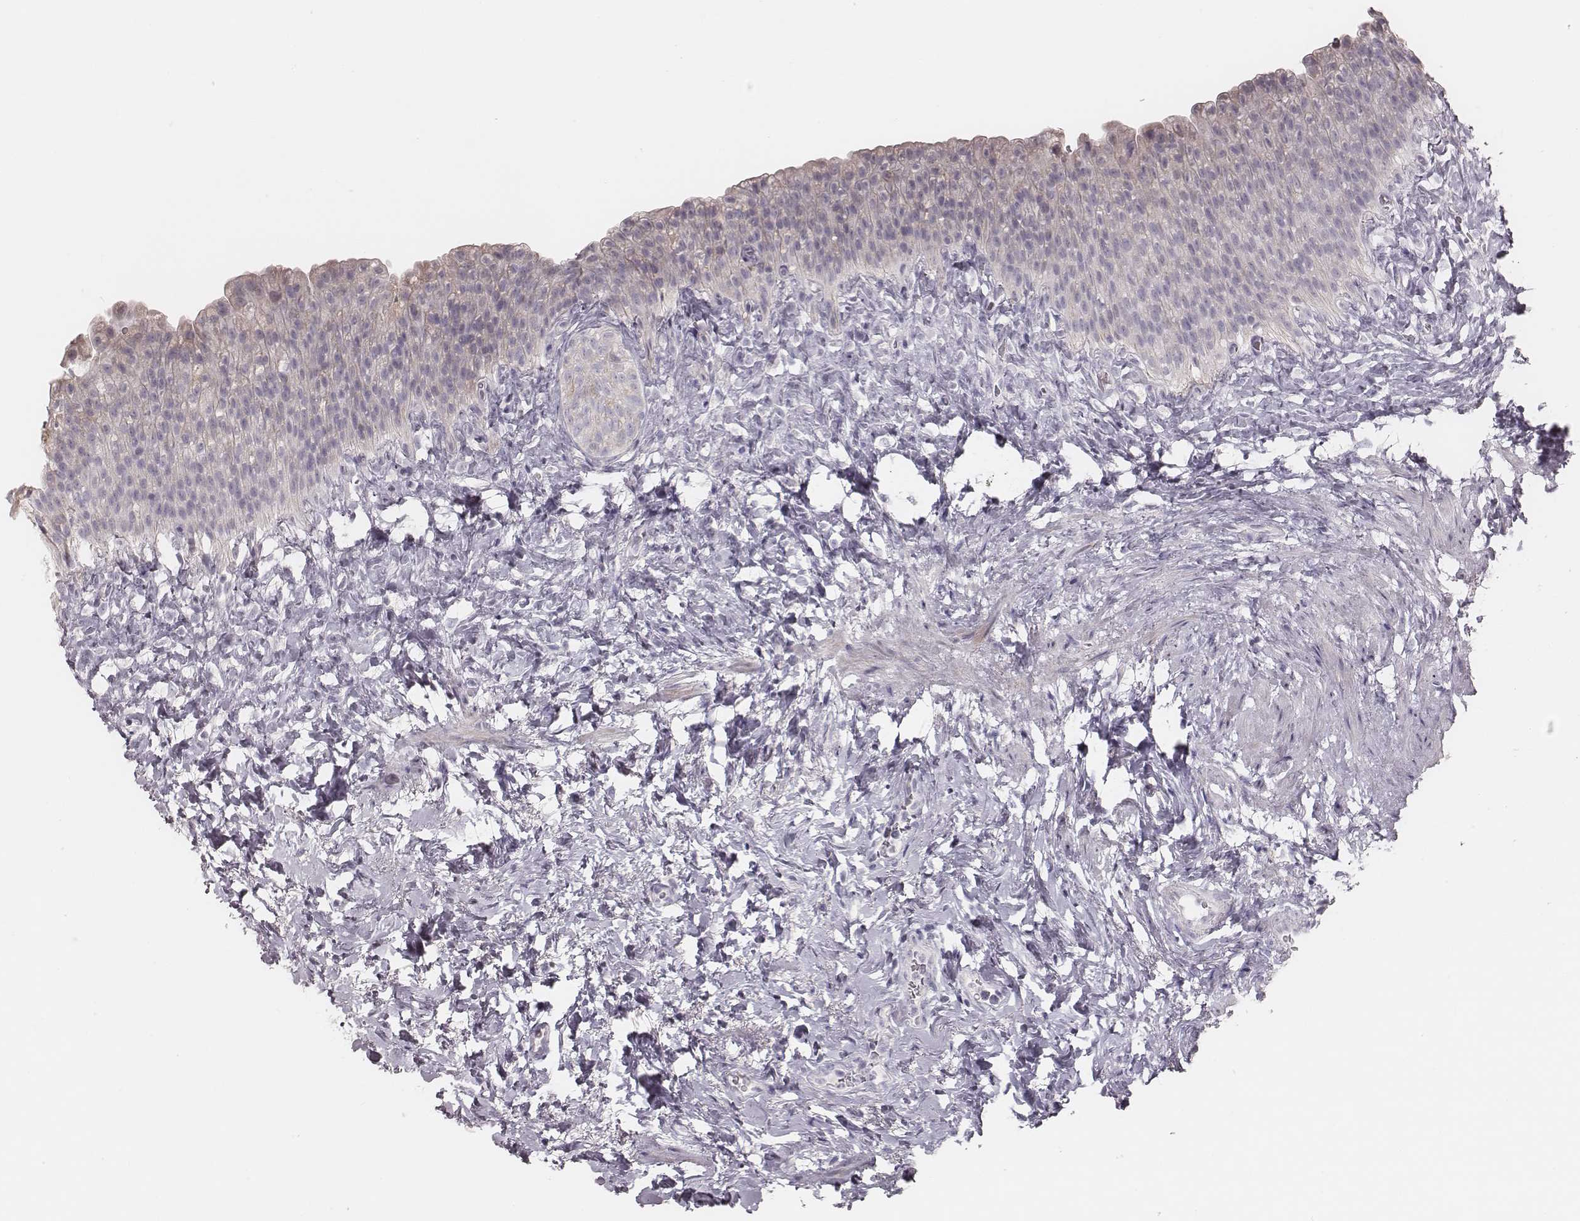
{"staining": {"intensity": "negative", "quantity": "none", "location": "none"}, "tissue": "urinary bladder", "cell_type": "Urothelial cells", "image_type": "normal", "snomed": [{"axis": "morphology", "description": "Normal tissue, NOS"}, {"axis": "topography", "description": "Urinary bladder"}], "caption": "Immunohistochemical staining of benign urinary bladder displays no significant staining in urothelial cells.", "gene": "KIF5C", "patient": {"sex": "male", "age": 76}}